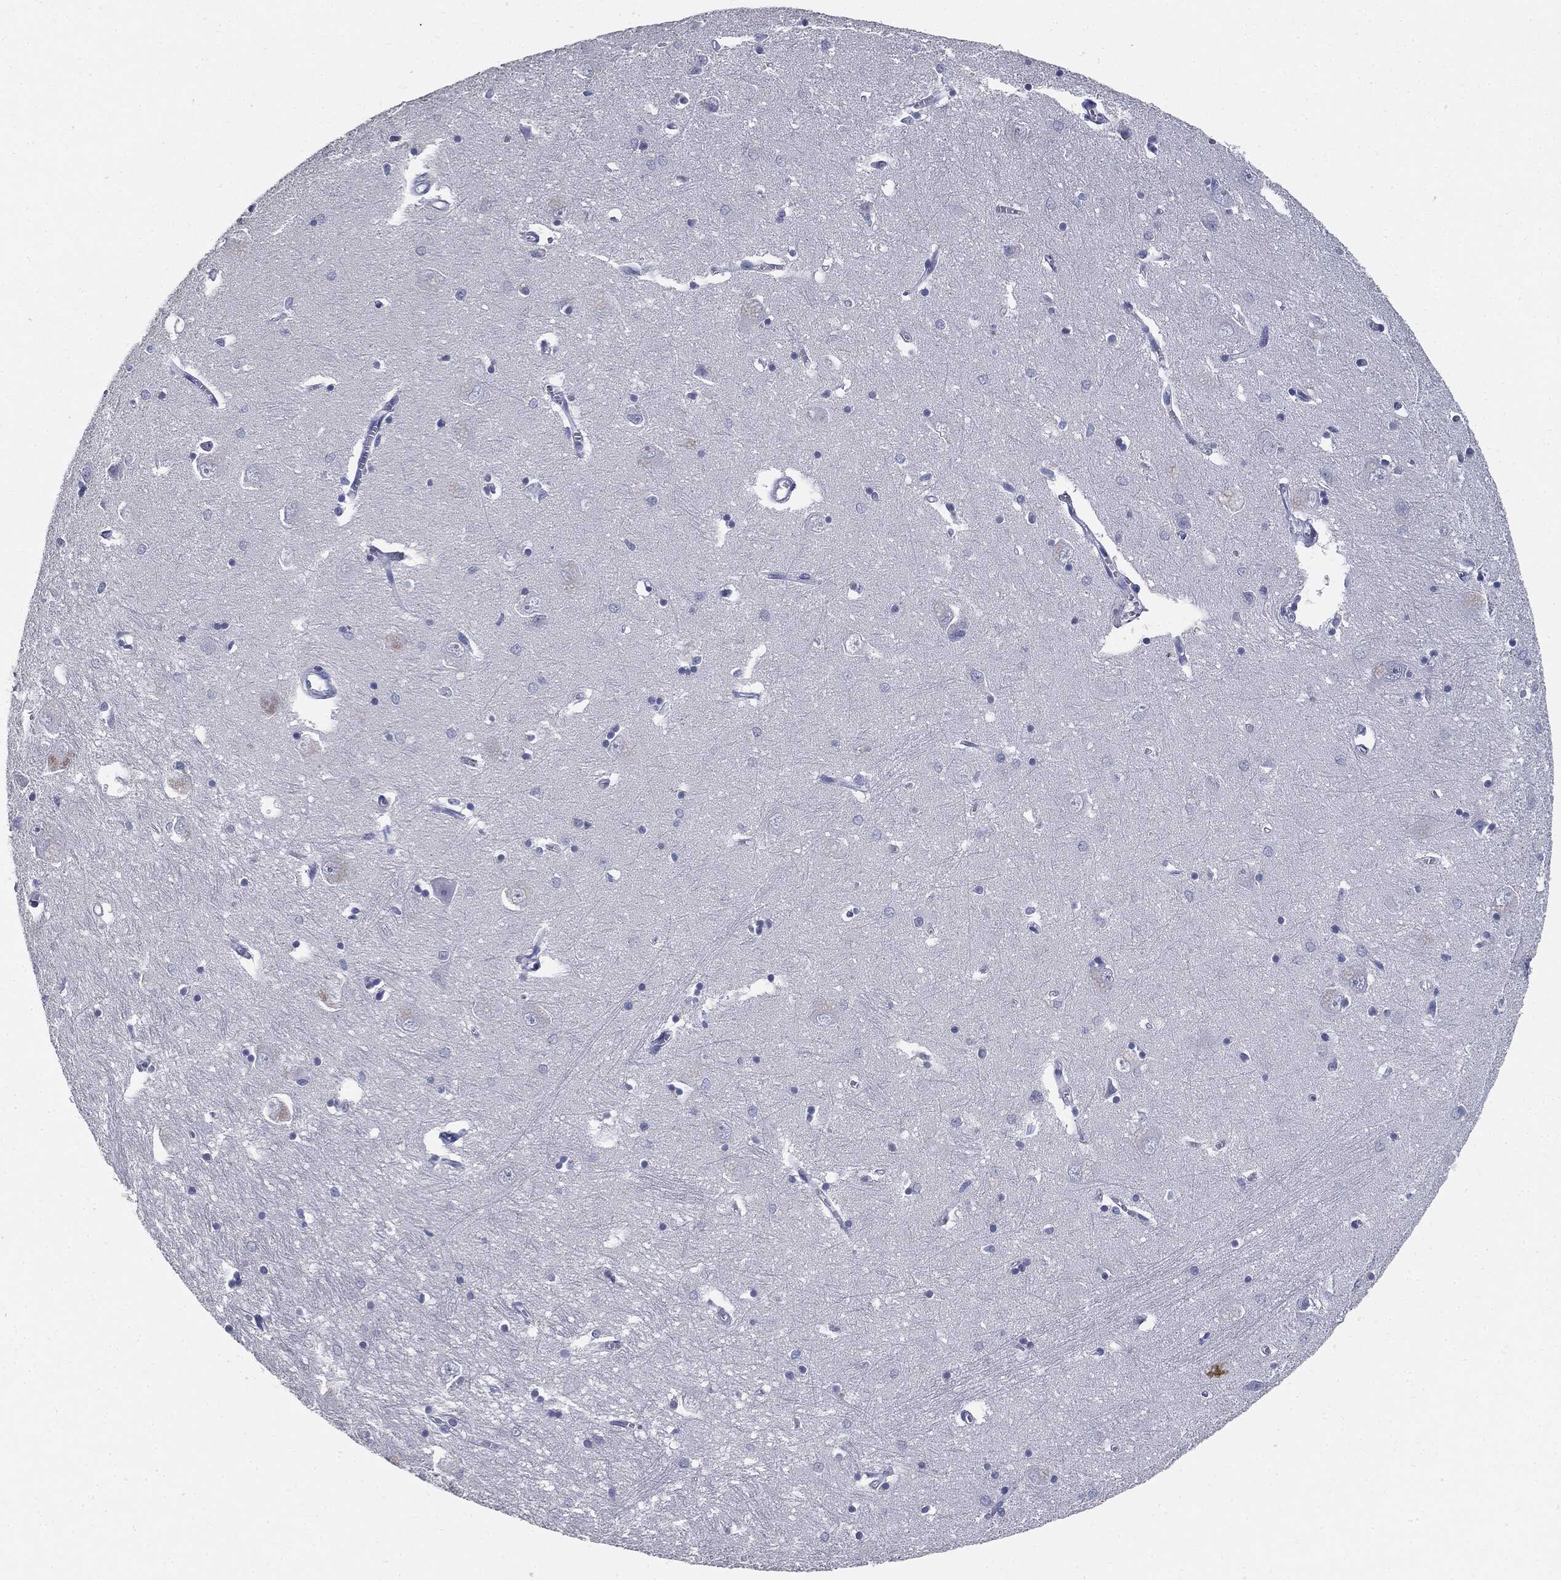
{"staining": {"intensity": "negative", "quantity": "none", "location": "none"}, "tissue": "caudate", "cell_type": "Glial cells", "image_type": "normal", "snomed": [{"axis": "morphology", "description": "Normal tissue, NOS"}, {"axis": "topography", "description": "Lateral ventricle wall"}], "caption": "Immunohistochemistry (IHC) of benign human caudate shows no positivity in glial cells. Nuclei are stained in blue.", "gene": "CUZD1", "patient": {"sex": "male", "age": 54}}